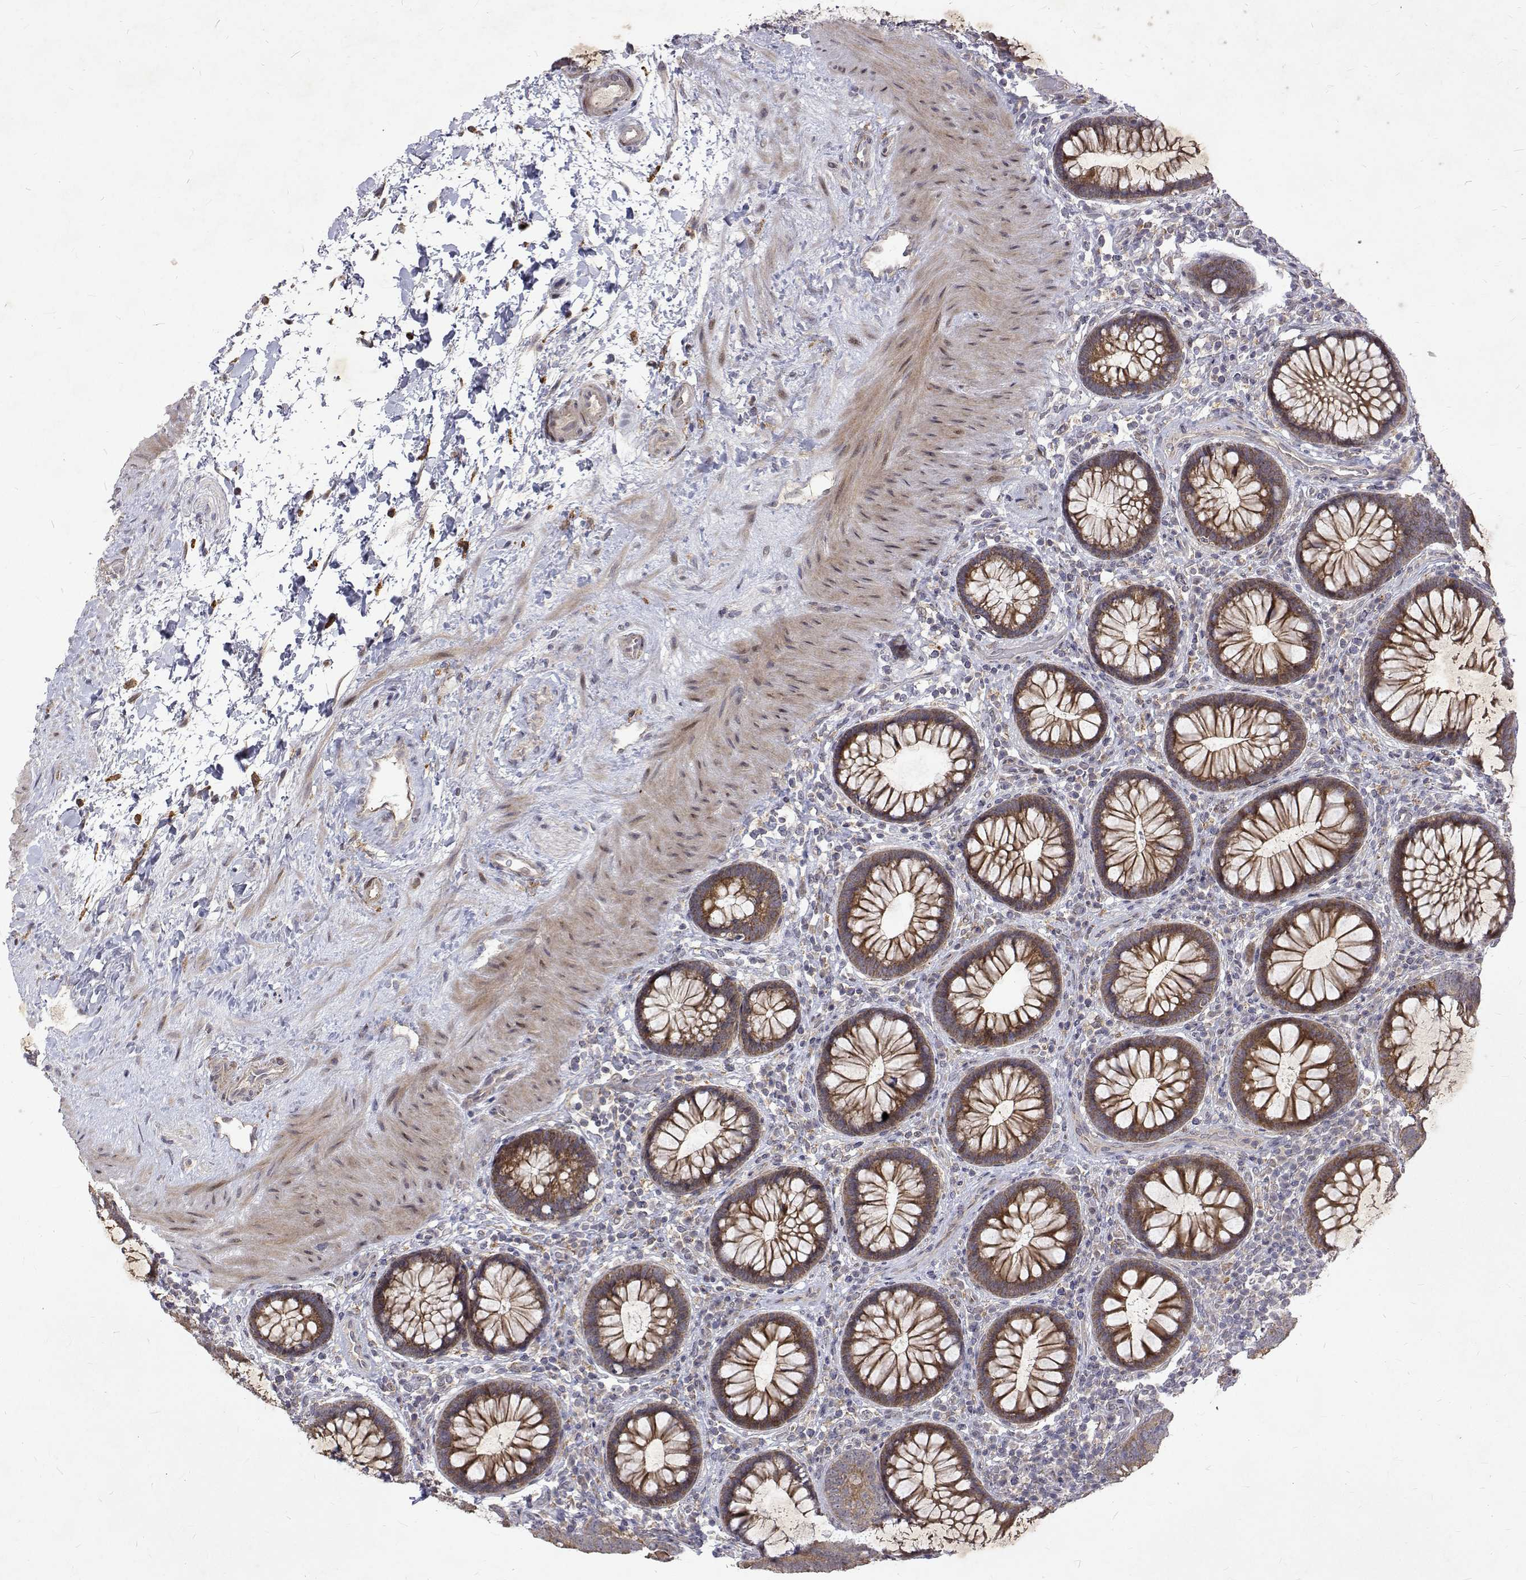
{"staining": {"intensity": "weak", "quantity": "25%-75%", "location": "cytoplasmic/membranous"}, "tissue": "colon", "cell_type": "Endothelial cells", "image_type": "normal", "snomed": [{"axis": "morphology", "description": "Normal tissue, NOS"}, {"axis": "morphology", "description": "Adenoma, NOS"}, {"axis": "topography", "description": "Soft tissue"}, {"axis": "topography", "description": "Colon"}], "caption": "Colon was stained to show a protein in brown. There is low levels of weak cytoplasmic/membranous staining in about 25%-75% of endothelial cells. Nuclei are stained in blue.", "gene": "ALKBH8", "patient": {"sex": "male", "age": 47}}